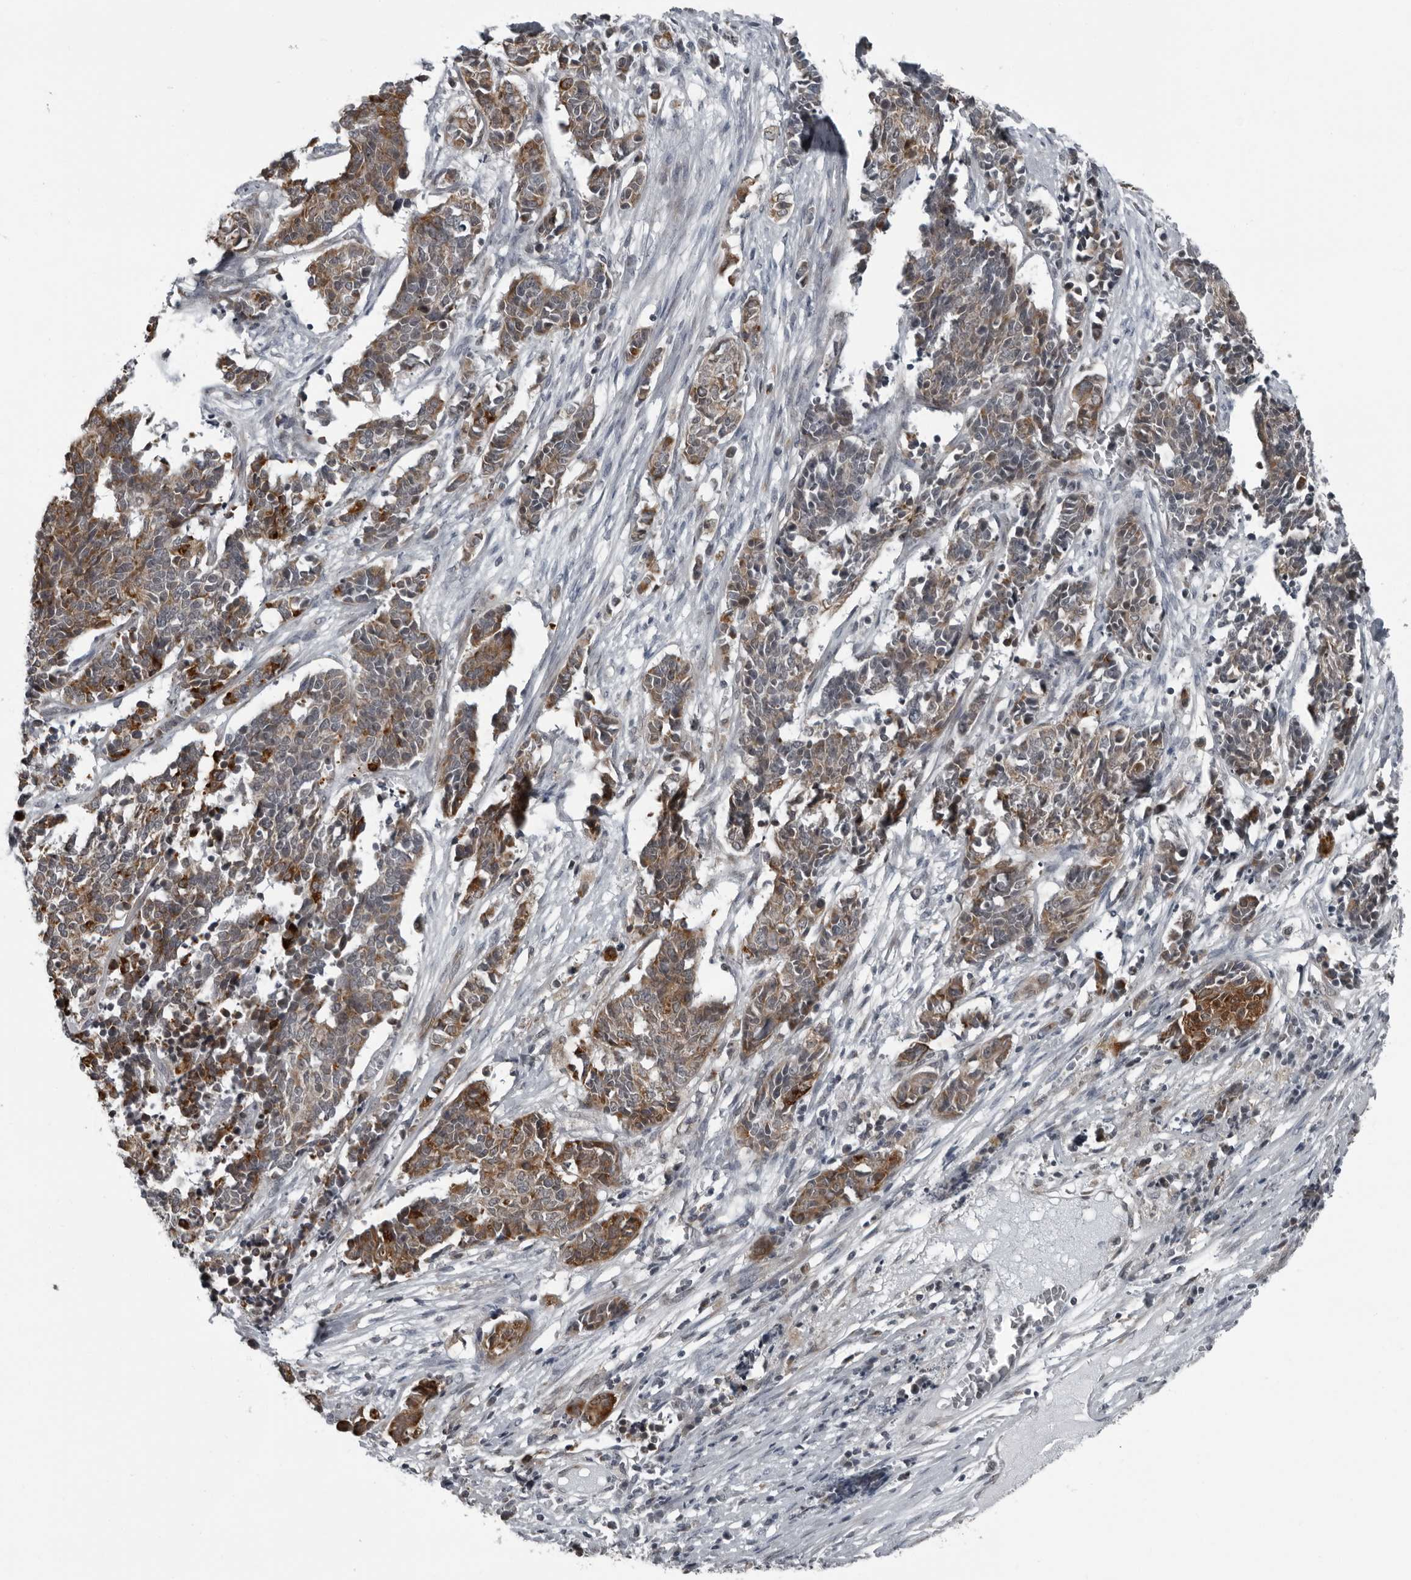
{"staining": {"intensity": "moderate", "quantity": ">75%", "location": "cytoplasmic/membranous"}, "tissue": "cervical cancer", "cell_type": "Tumor cells", "image_type": "cancer", "snomed": [{"axis": "morphology", "description": "Normal tissue, NOS"}, {"axis": "morphology", "description": "Squamous cell carcinoma, NOS"}, {"axis": "topography", "description": "Cervix"}], "caption": "IHC micrograph of human cervical cancer (squamous cell carcinoma) stained for a protein (brown), which displays medium levels of moderate cytoplasmic/membranous positivity in approximately >75% of tumor cells.", "gene": "RTCA", "patient": {"sex": "female", "age": 35}}